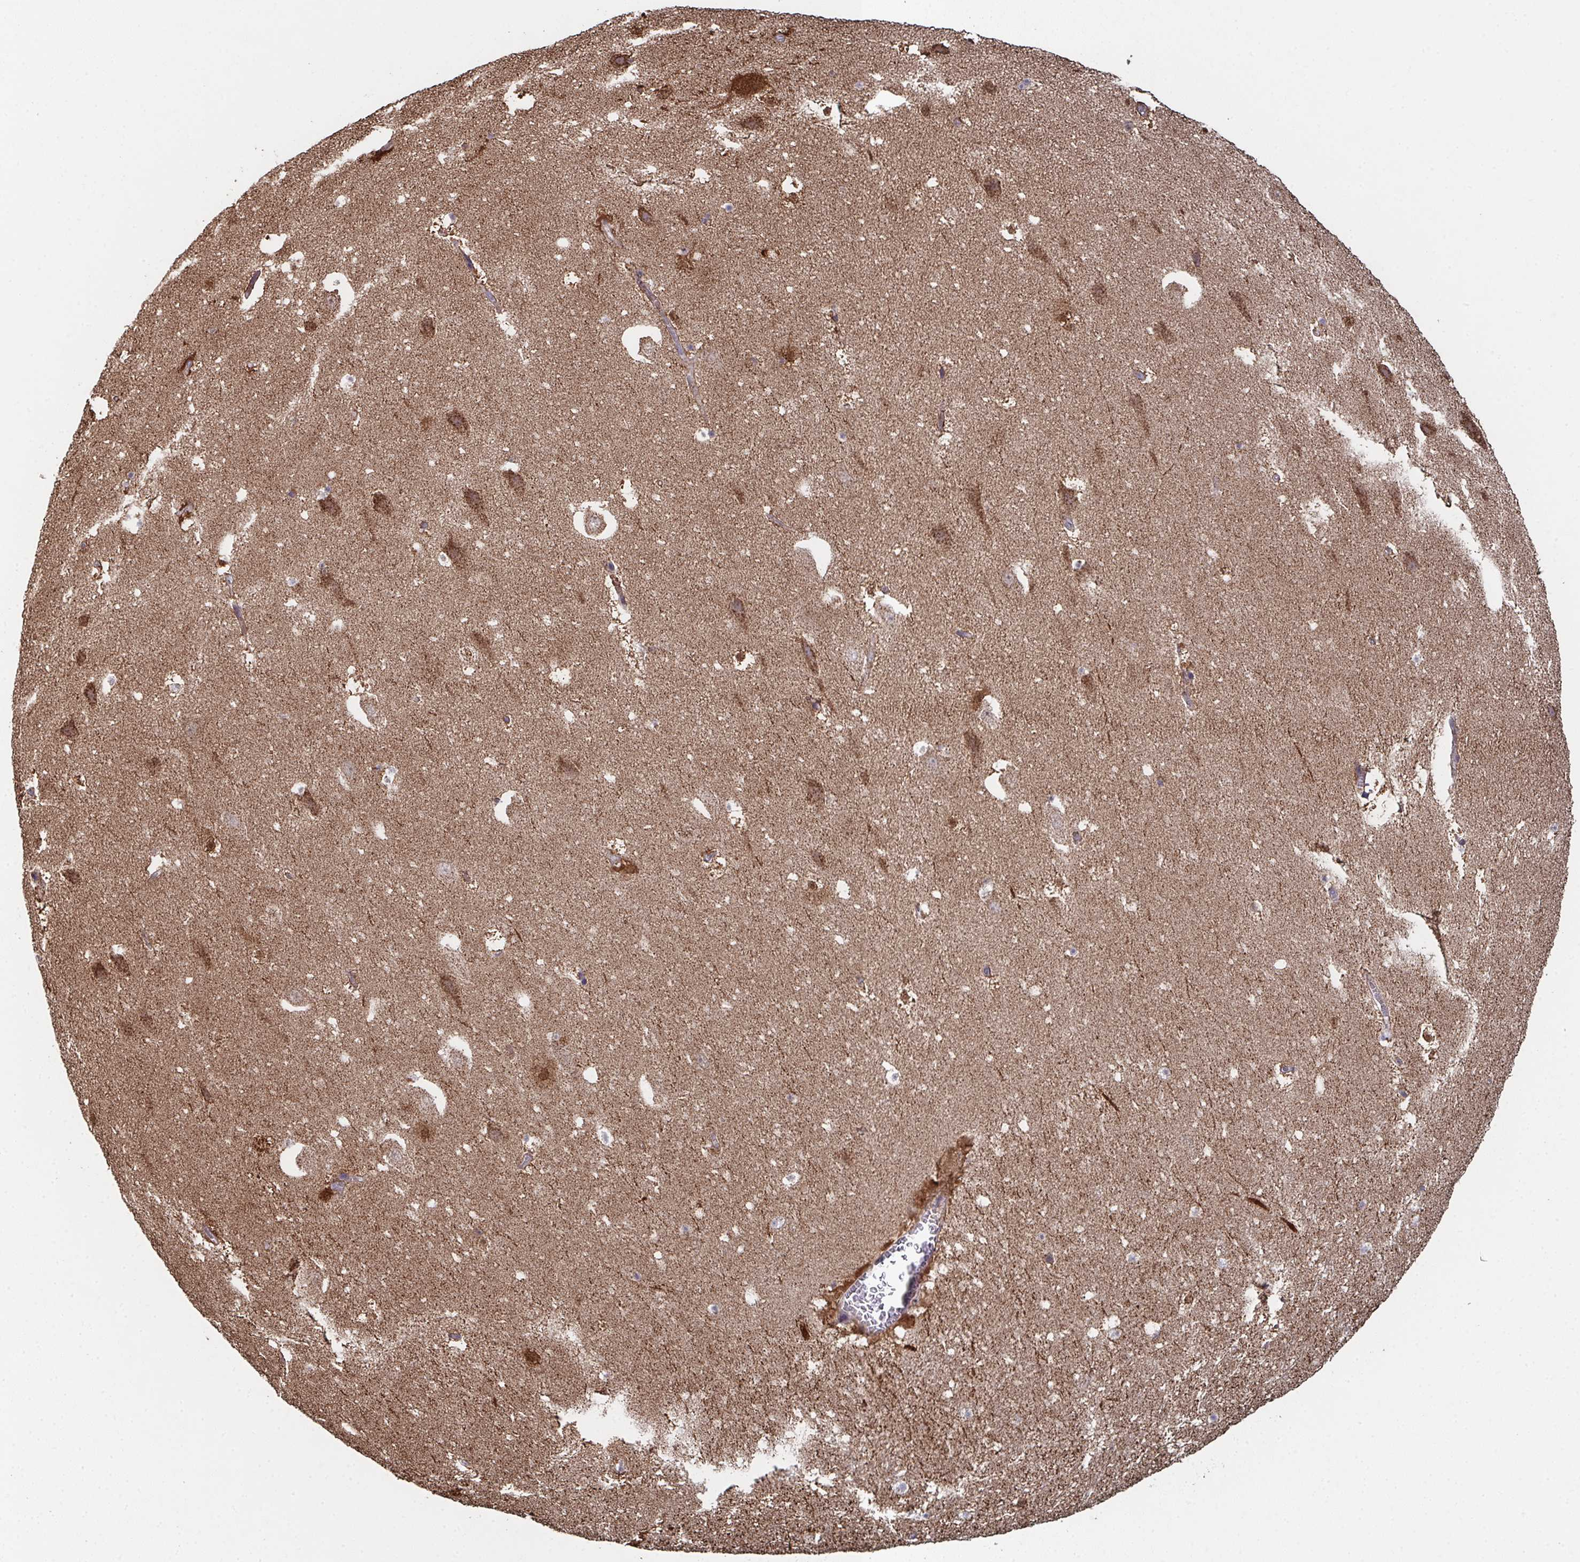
{"staining": {"intensity": "weak", "quantity": "<25%", "location": "cytoplasmic/membranous"}, "tissue": "hippocampus", "cell_type": "Glial cells", "image_type": "normal", "snomed": [{"axis": "morphology", "description": "Normal tissue, NOS"}, {"axis": "topography", "description": "Hippocampus"}], "caption": "A histopathology image of hippocampus stained for a protein exhibits no brown staining in glial cells. Nuclei are stained in blue.", "gene": "MT", "patient": {"sex": "female", "age": 42}}